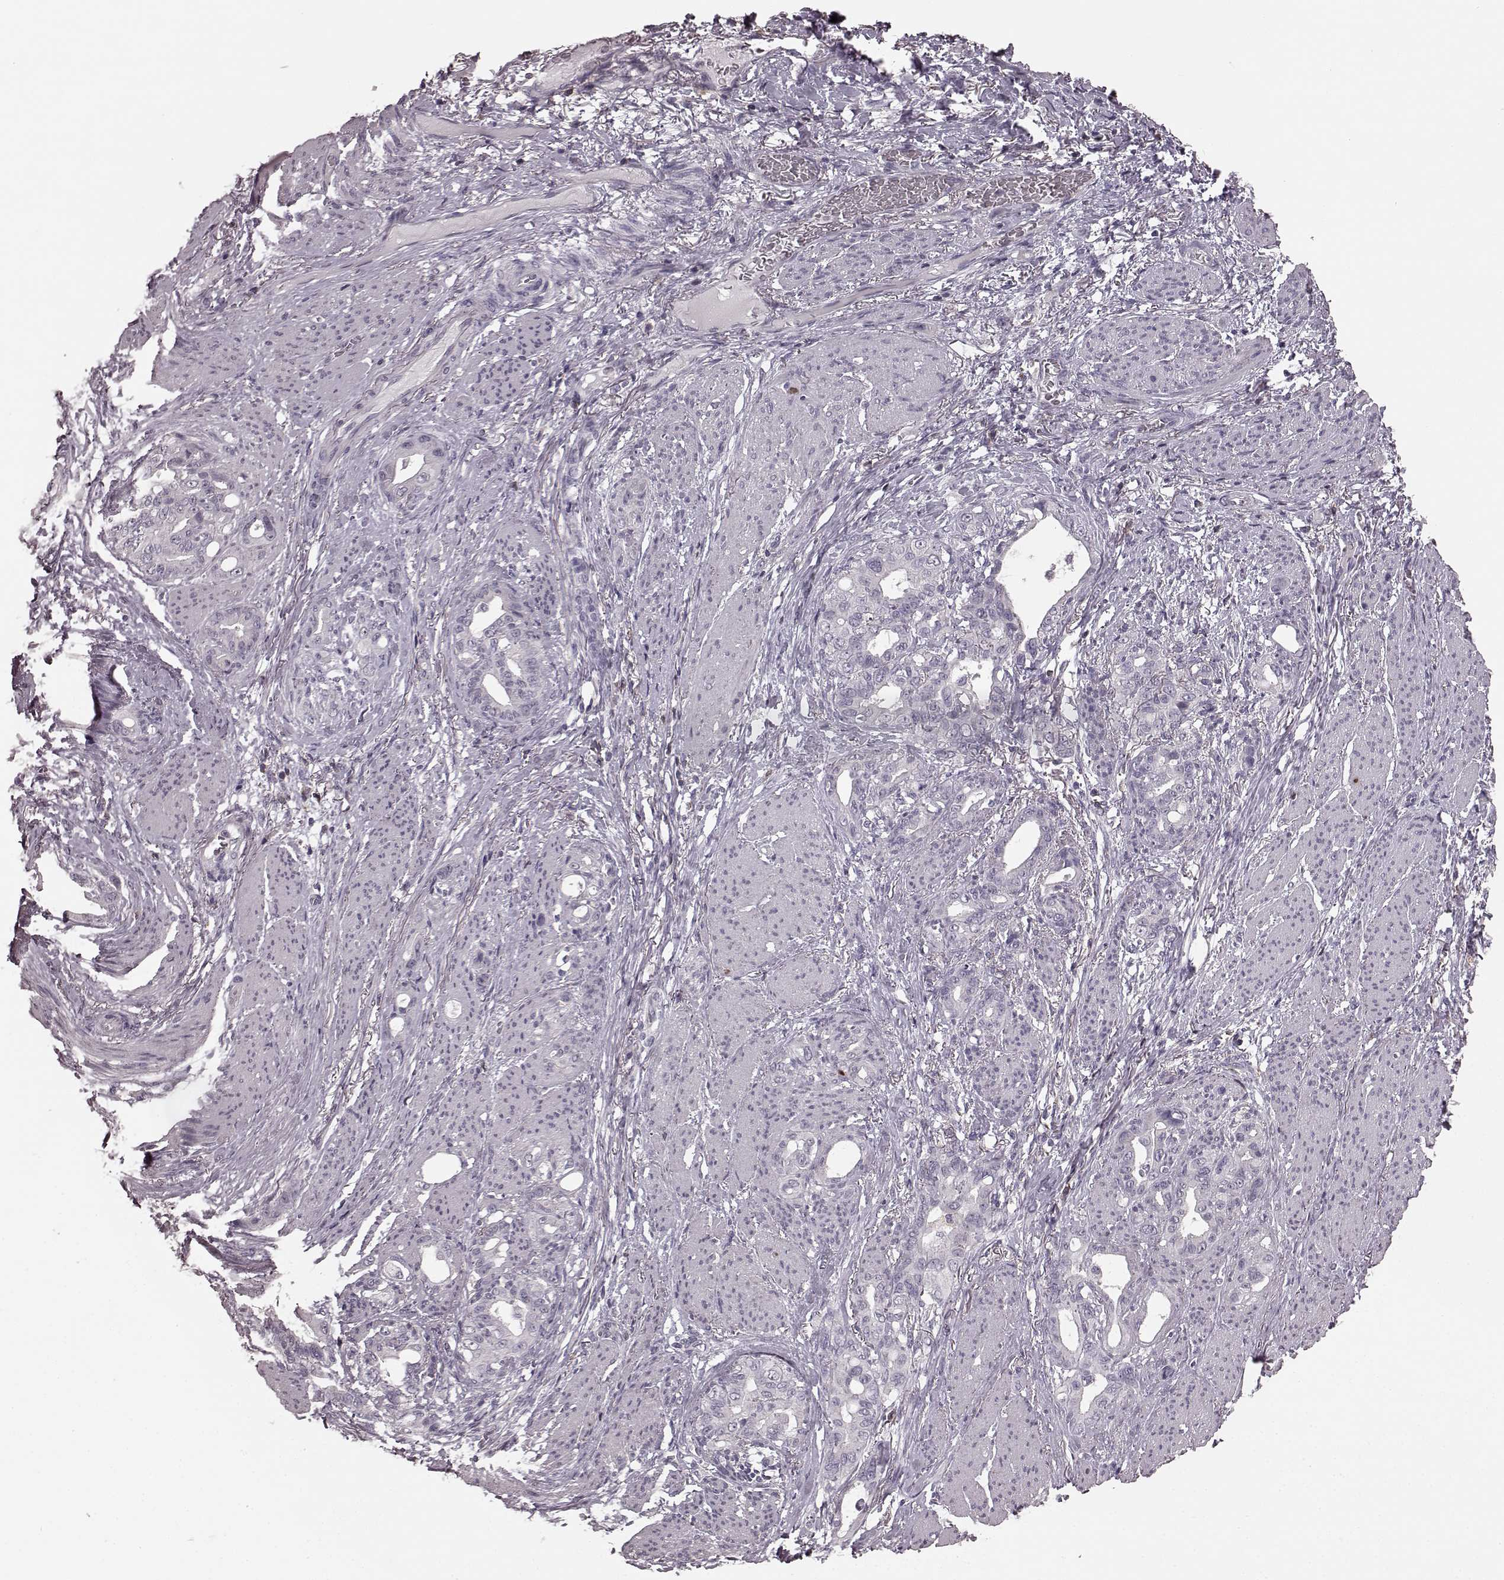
{"staining": {"intensity": "negative", "quantity": "none", "location": "none"}, "tissue": "stomach cancer", "cell_type": "Tumor cells", "image_type": "cancer", "snomed": [{"axis": "morphology", "description": "Normal tissue, NOS"}, {"axis": "morphology", "description": "Adenocarcinoma, NOS"}, {"axis": "topography", "description": "Esophagus"}, {"axis": "topography", "description": "Stomach, upper"}], "caption": "DAB (3,3'-diaminobenzidine) immunohistochemical staining of stomach adenocarcinoma reveals no significant positivity in tumor cells.", "gene": "CD28", "patient": {"sex": "male", "age": 62}}